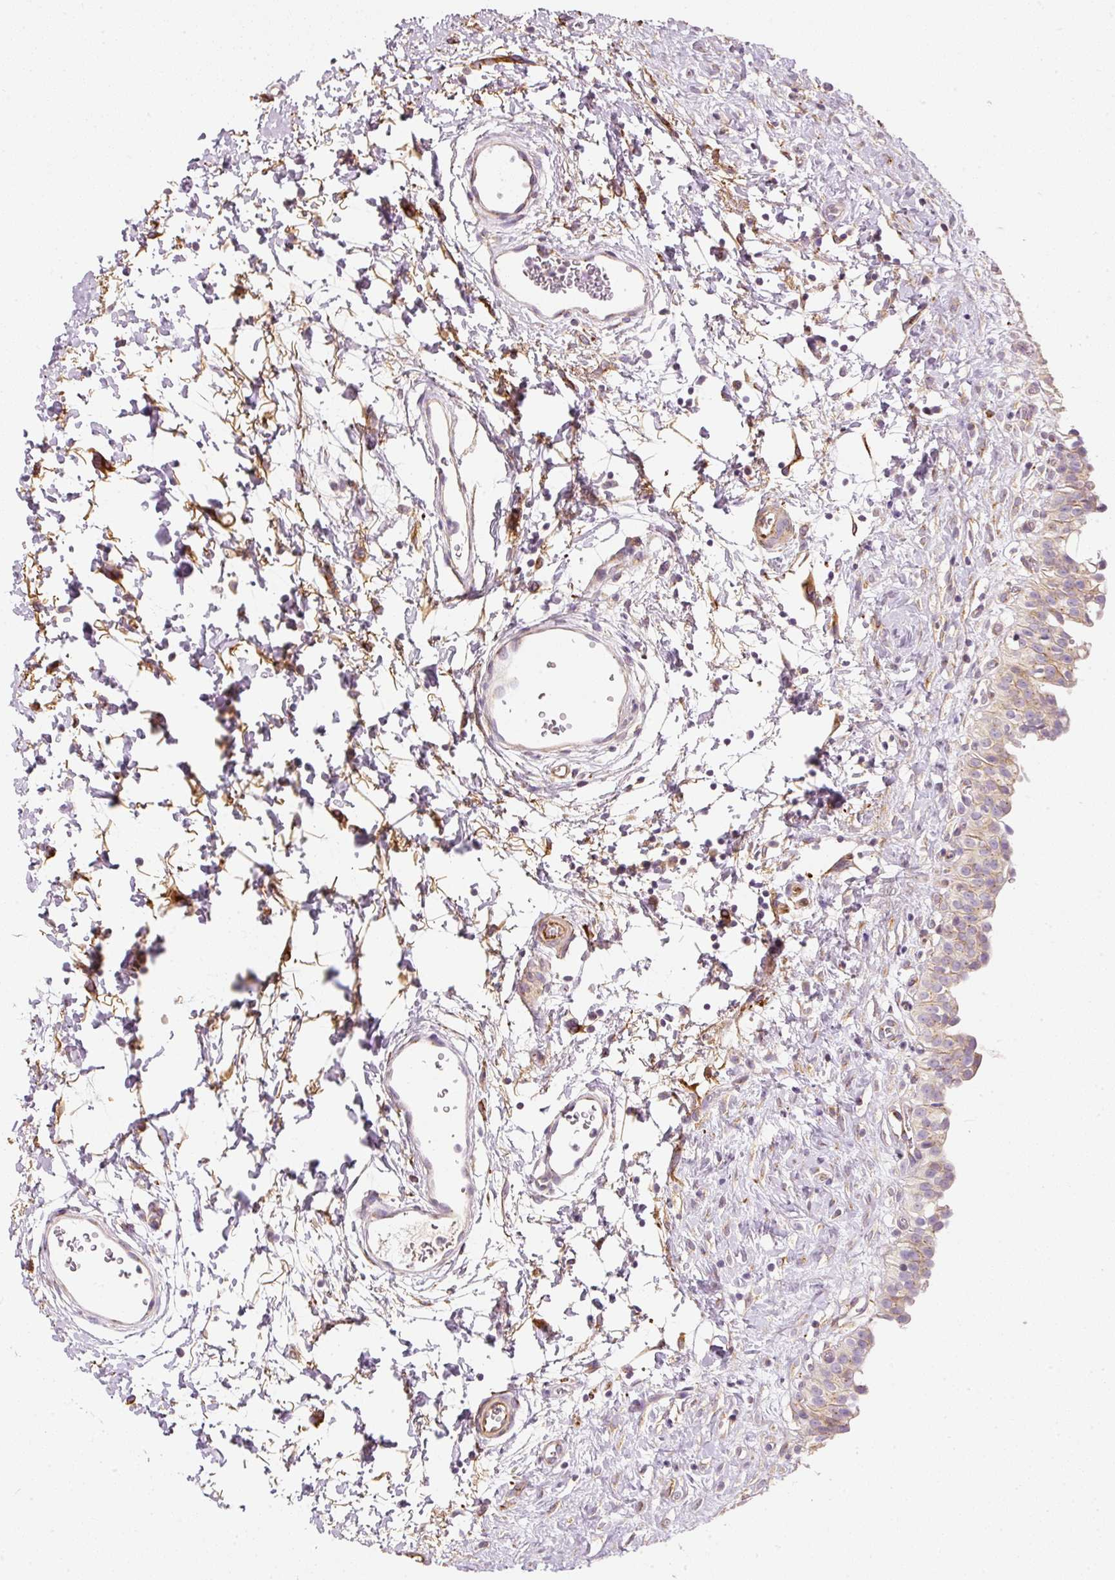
{"staining": {"intensity": "weak", "quantity": "25%-75%", "location": "cytoplasmic/membranous"}, "tissue": "urinary bladder", "cell_type": "Urothelial cells", "image_type": "normal", "snomed": [{"axis": "morphology", "description": "Normal tissue, NOS"}, {"axis": "topography", "description": "Urinary bladder"}], "caption": "A brown stain labels weak cytoplasmic/membranous expression of a protein in urothelial cells of benign urinary bladder.", "gene": "RNF167", "patient": {"sex": "male", "age": 51}}